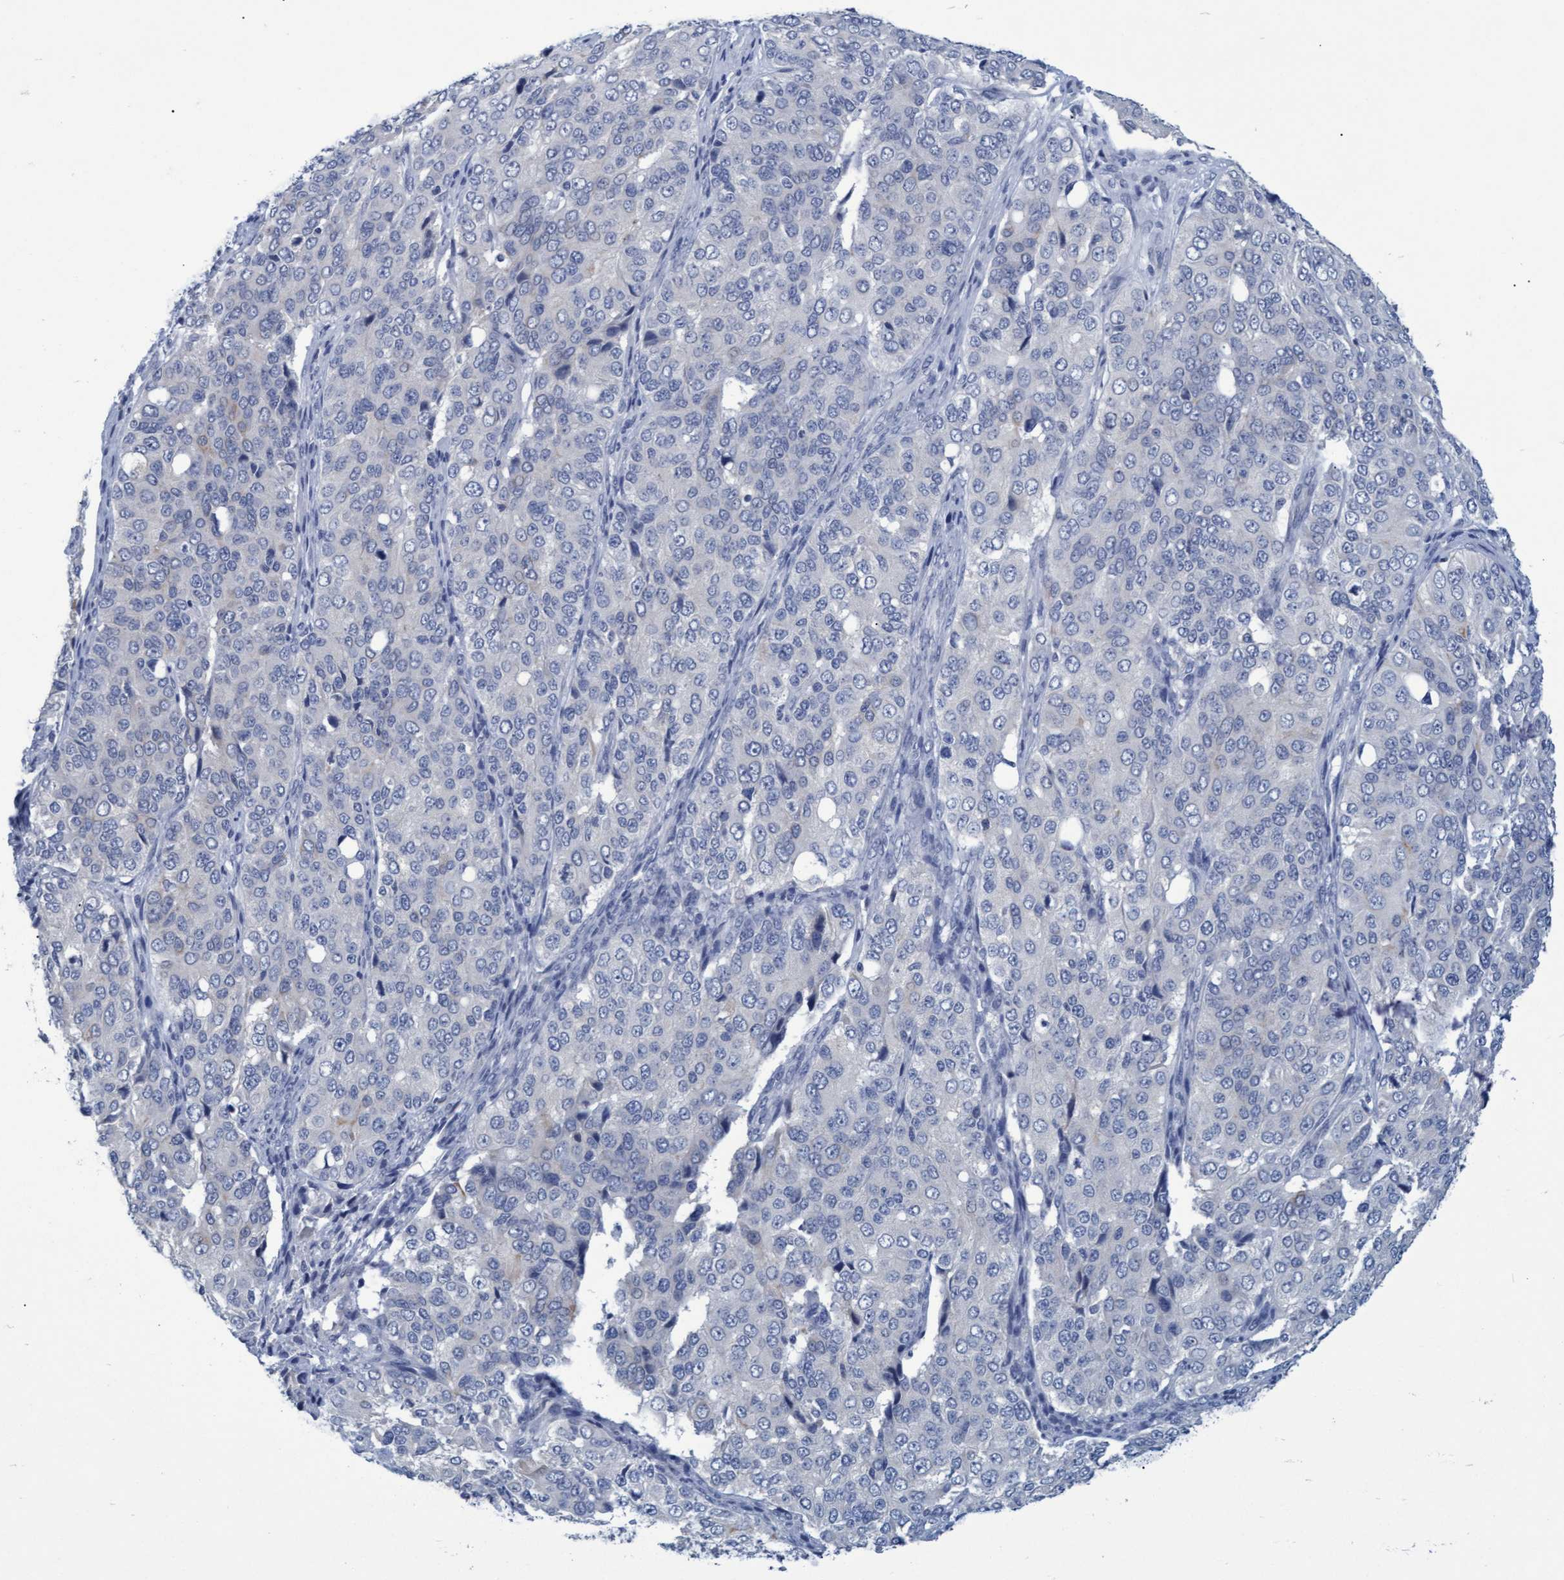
{"staining": {"intensity": "negative", "quantity": "none", "location": "none"}, "tissue": "ovarian cancer", "cell_type": "Tumor cells", "image_type": "cancer", "snomed": [{"axis": "morphology", "description": "Carcinoma, endometroid"}, {"axis": "topography", "description": "Ovary"}], "caption": "This image is of ovarian endometroid carcinoma stained with IHC to label a protein in brown with the nuclei are counter-stained blue. There is no positivity in tumor cells. Brightfield microscopy of IHC stained with DAB (3,3'-diaminobenzidine) (brown) and hematoxylin (blue), captured at high magnification.", "gene": "SSTR3", "patient": {"sex": "female", "age": 51}}